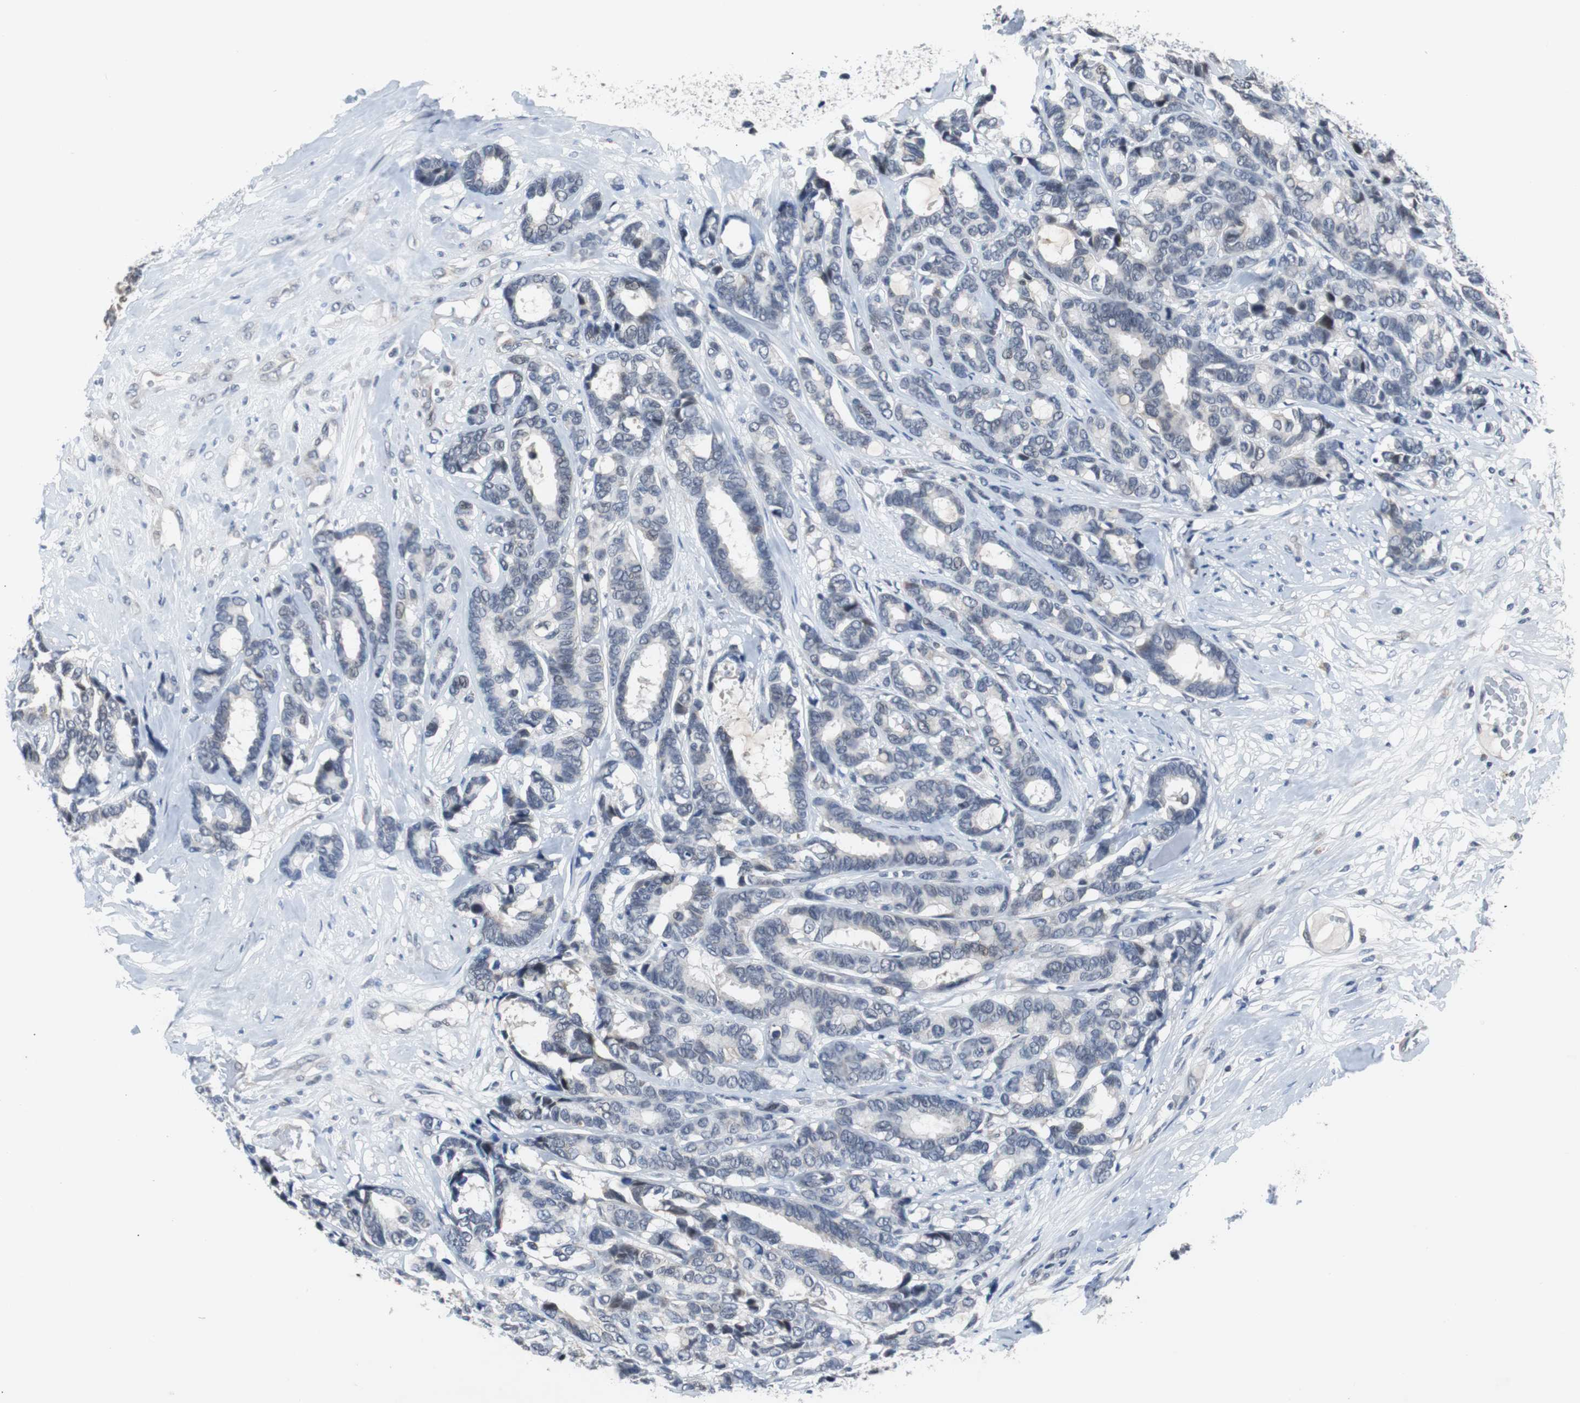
{"staining": {"intensity": "weak", "quantity": "<25%", "location": "cytoplasmic/membranous"}, "tissue": "breast cancer", "cell_type": "Tumor cells", "image_type": "cancer", "snomed": [{"axis": "morphology", "description": "Duct carcinoma"}, {"axis": "topography", "description": "Breast"}], "caption": "IHC photomicrograph of neoplastic tissue: breast cancer (infiltrating ductal carcinoma) stained with DAB demonstrates no significant protein positivity in tumor cells.", "gene": "TP63", "patient": {"sex": "female", "age": 87}}